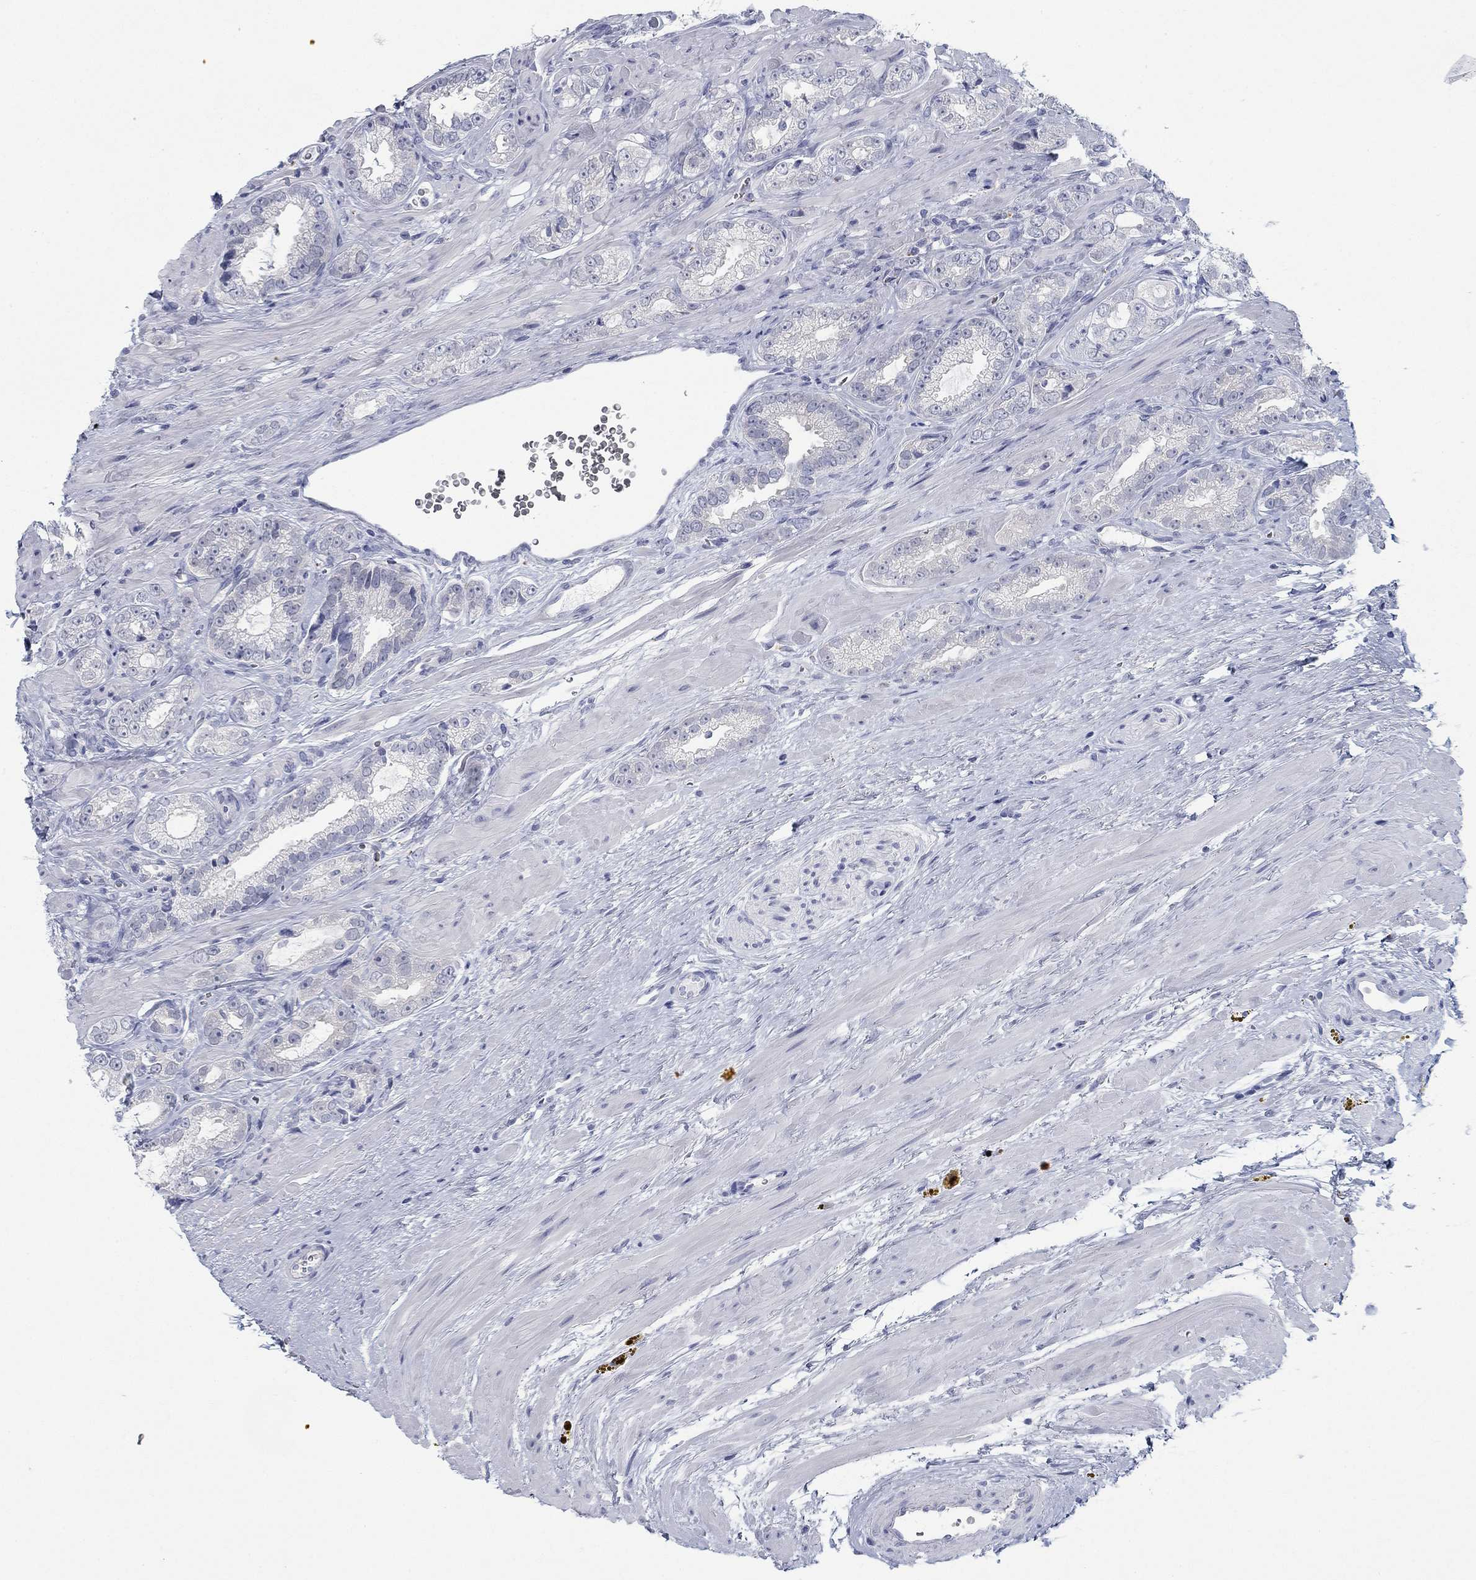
{"staining": {"intensity": "negative", "quantity": "none", "location": "none"}, "tissue": "prostate cancer", "cell_type": "Tumor cells", "image_type": "cancer", "snomed": [{"axis": "morphology", "description": "Adenocarcinoma, NOS"}, {"axis": "topography", "description": "Prostate"}], "caption": "Immunohistochemistry of human prostate cancer (adenocarcinoma) reveals no expression in tumor cells. The staining was performed using DAB to visualize the protein expression in brown, while the nuclei were stained in blue with hematoxylin (Magnification: 20x).", "gene": "DNAL1", "patient": {"sex": "male", "age": 67}}